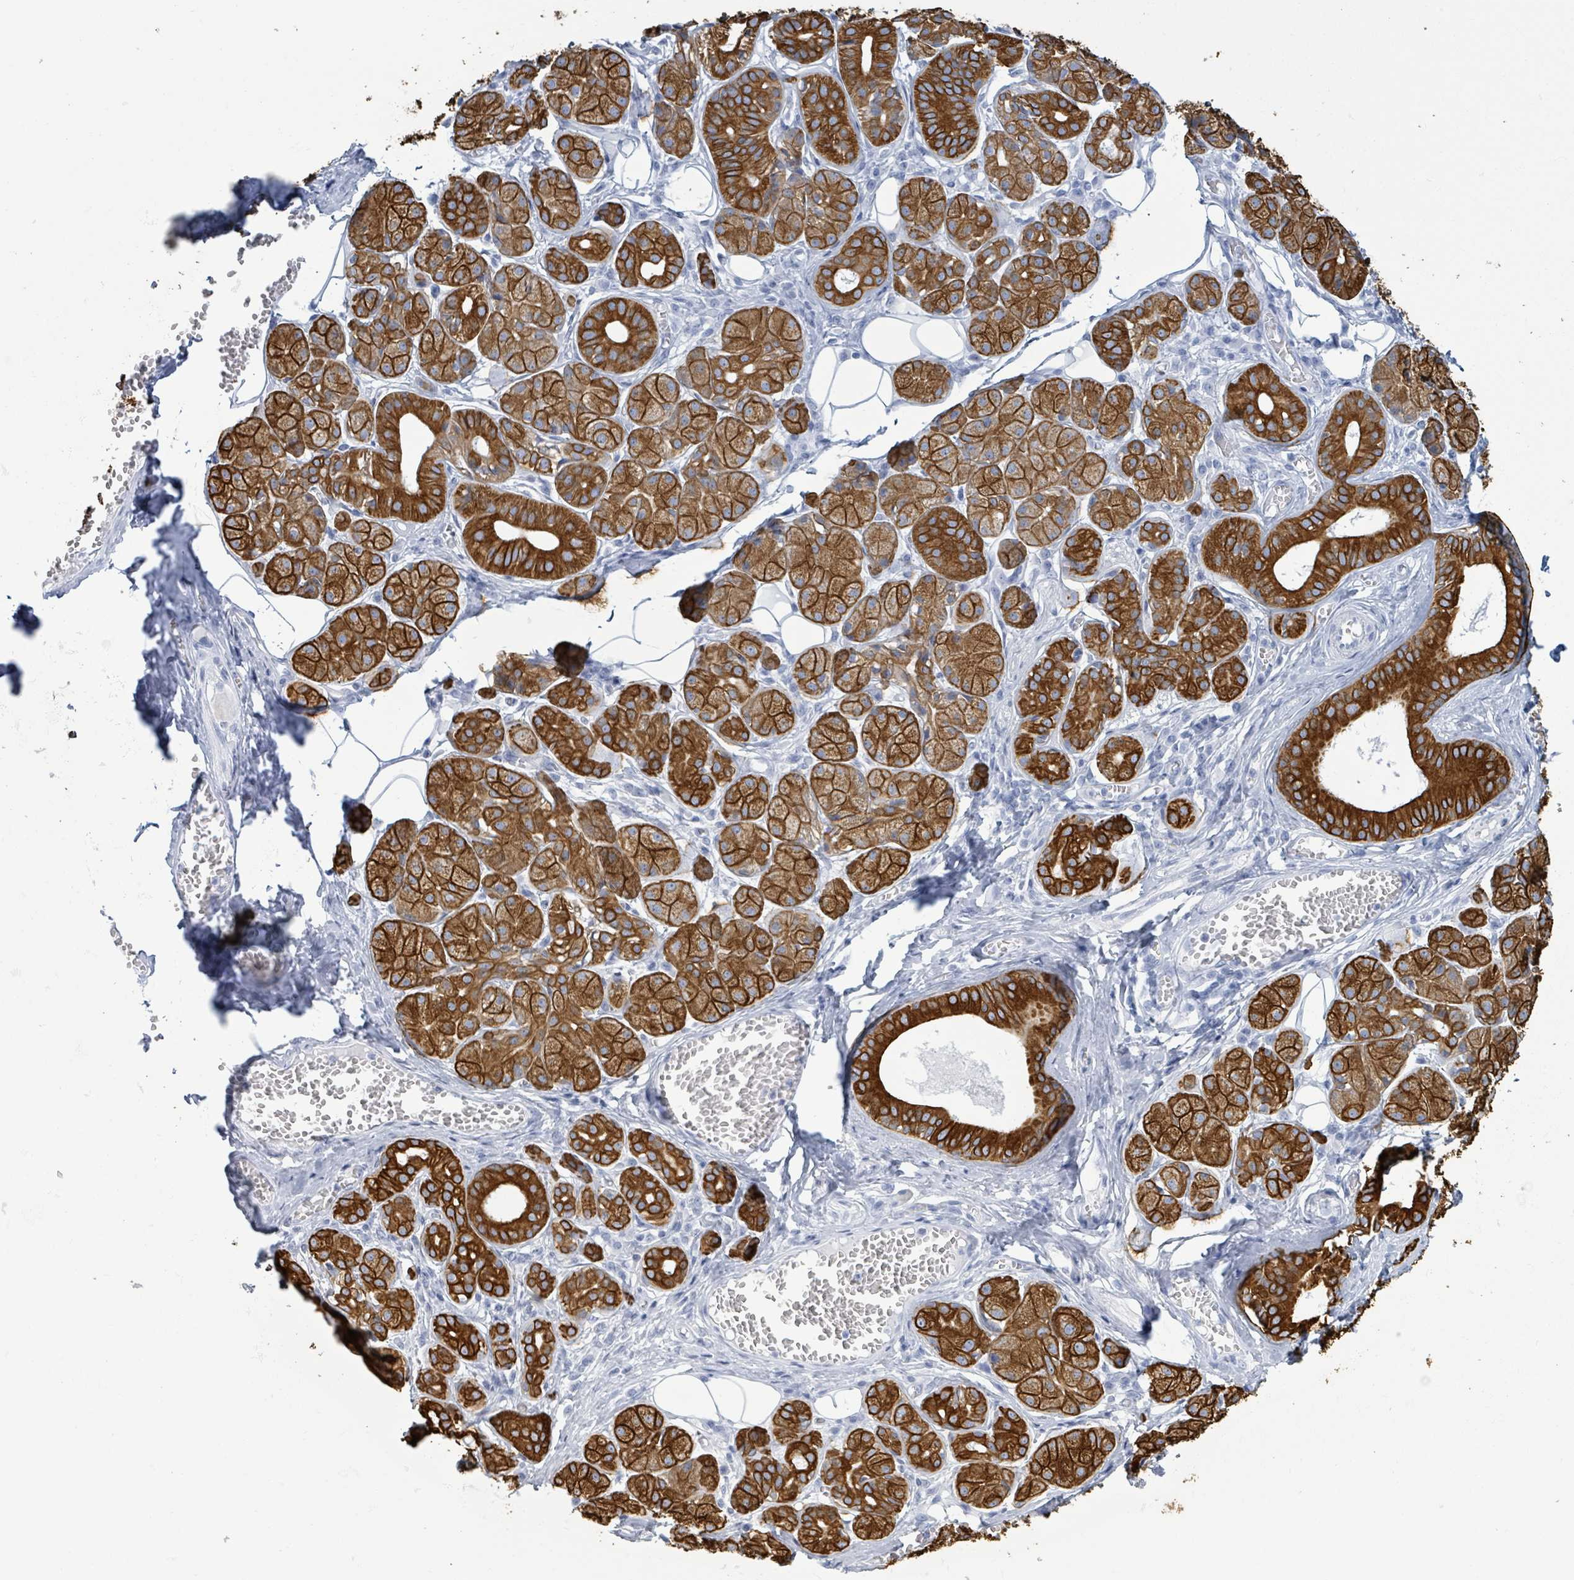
{"staining": {"intensity": "strong", "quantity": ">75%", "location": "cytoplasmic/membranous"}, "tissue": "salivary gland", "cell_type": "Glandular cells", "image_type": "normal", "snomed": [{"axis": "morphology", "description": "Squamous cell carcinoma, NOS"}, {"axis": "topography", "description": "Skin"}, {"axis": "topography", "description": "Head-Neck"}], "caption": "Glandular cells show strong cytoplasmic/membranous expression in about >75% of cells in benign salivary gland. The staining is performed using DAB brown chromogen to label protein expression. The nuclei are counter-stained blue using hematoxylin.", "gene": "KRT8", "patient": {"sex": "male", "age": 80}}